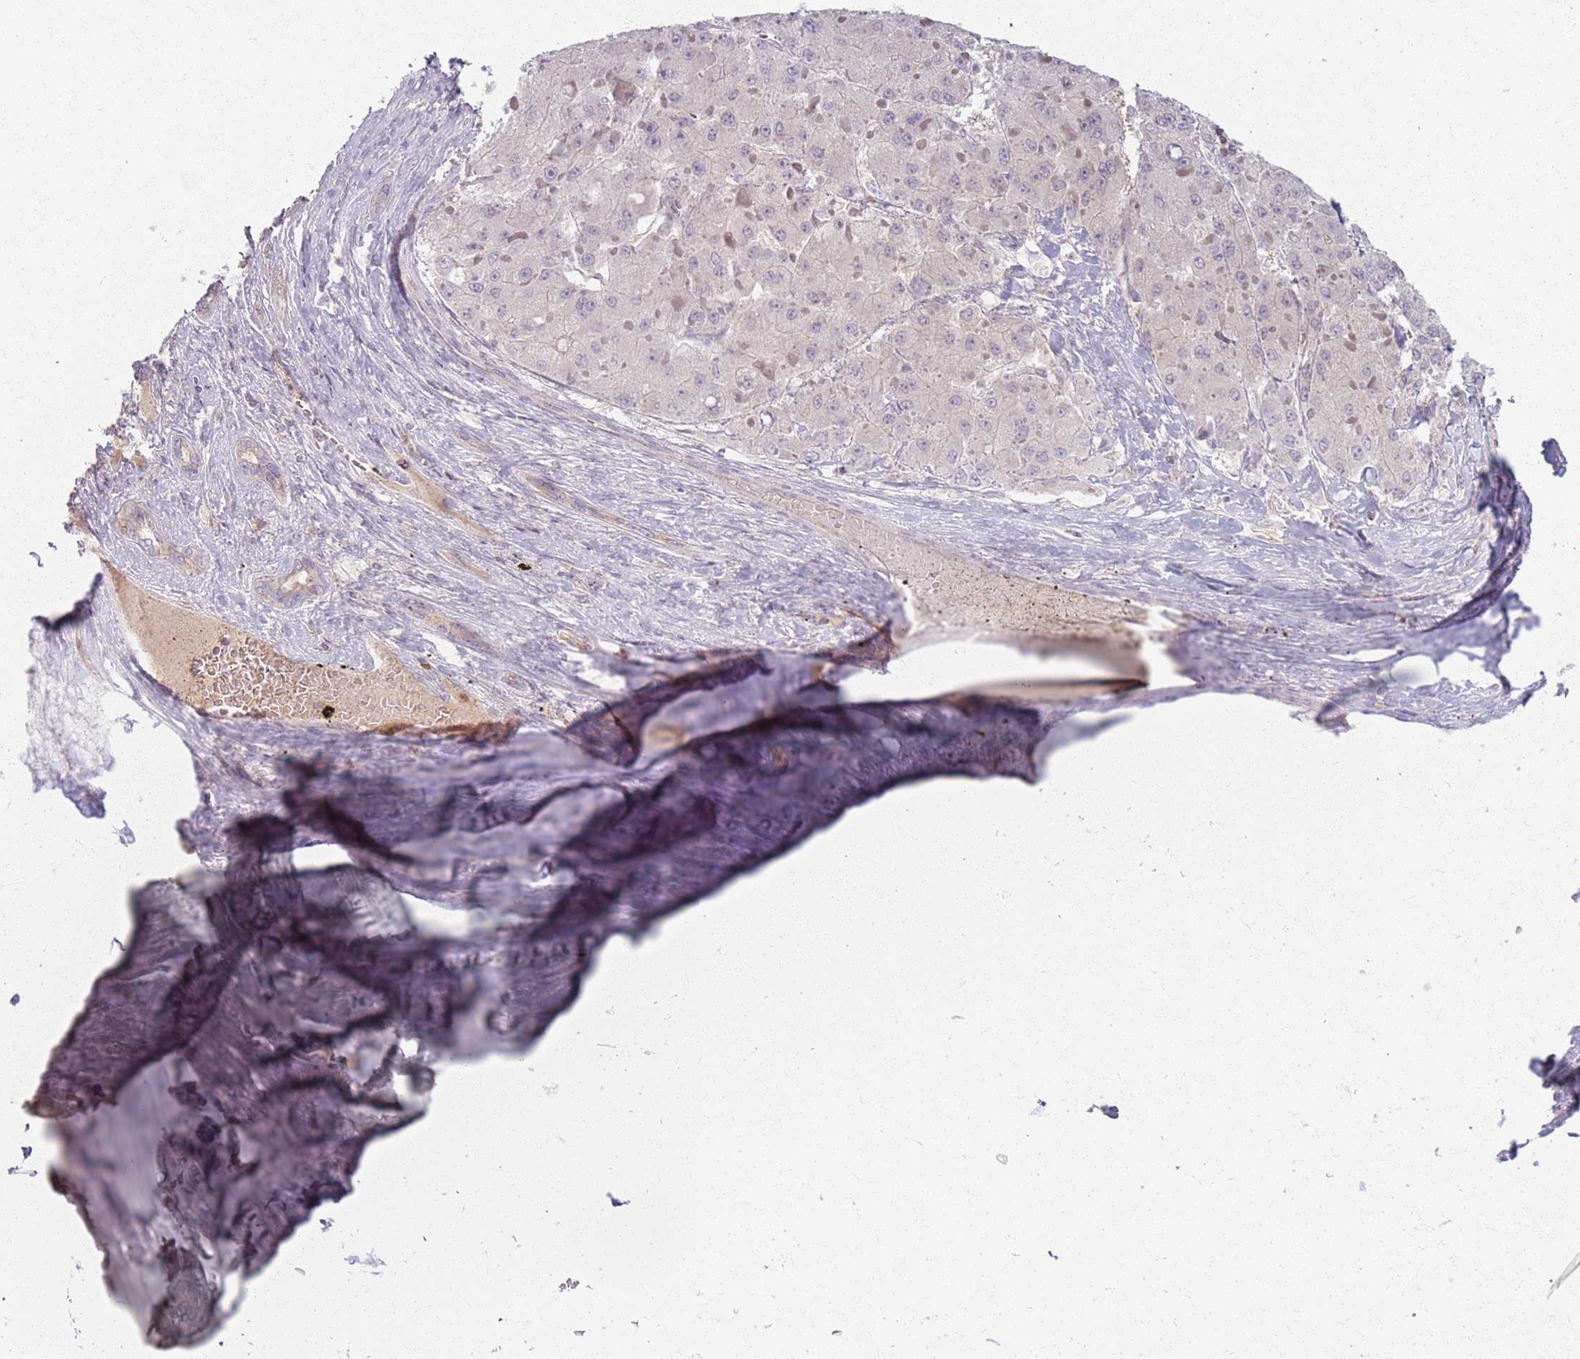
{"staining": {"intensity": "negative", "quantity": "none", "location": "none"}, "tissue": "liver cancer", "cell_type": "Tumor cells", "image_type": "cancer", "snomed": [{"axis": "morphology", "description": "Carcinoma, Hepatocellular, NOS"}, {"axis": "topography", "description": "Liver"}], "caption": "Protein analysis of liver hepatocellular carcinoma reveals no significant positivity in tumor cells.", "gene": "ZDHHC2", "patient": {"sex": "female", "age": 73}}